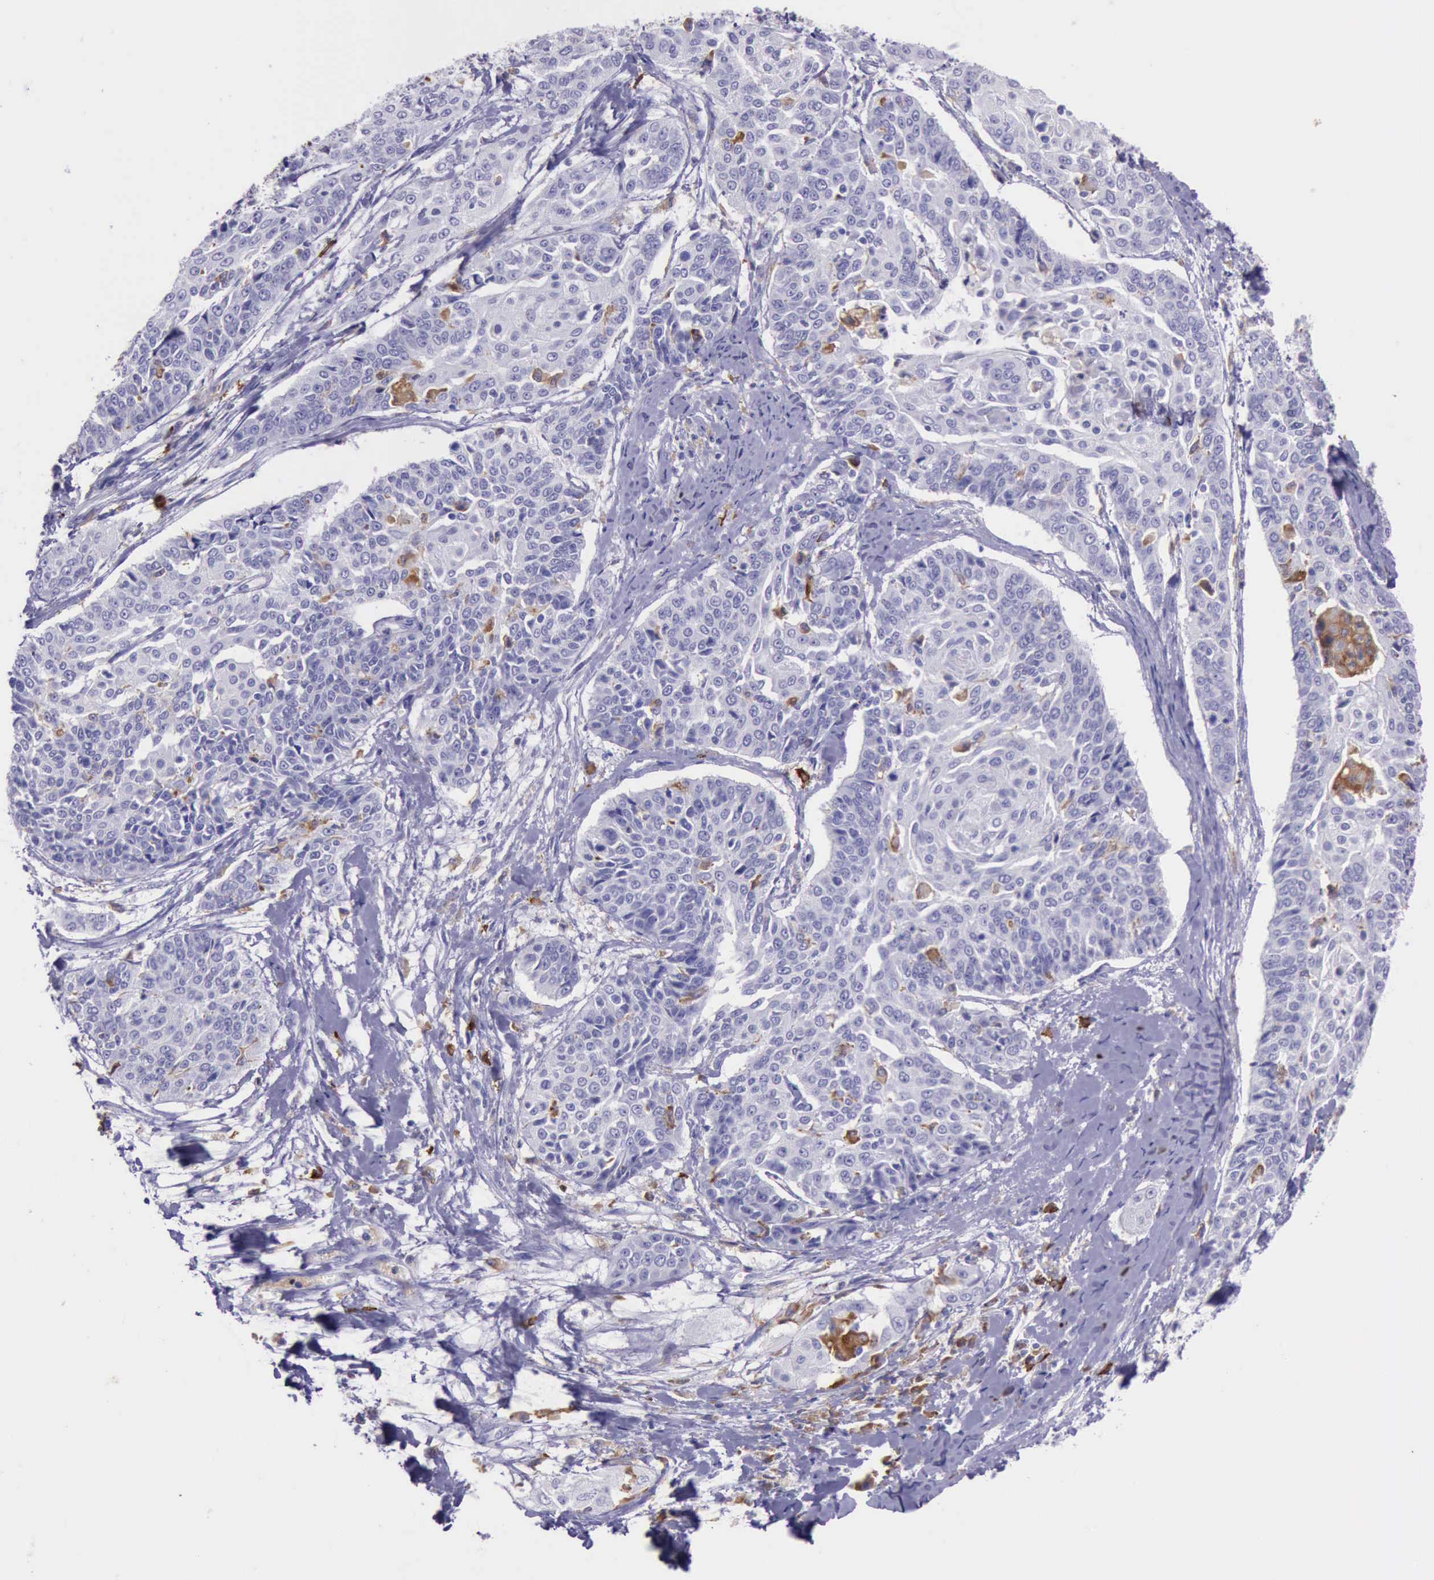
{"staining": {"intensity": "negative", "quantity": "none", "location": "none"}, "tissue": "cervical cancer", "cell_type": "Tumor cells", "image_type": "cancer", "snomed": [{"axis": "morphology", "description": "Squamous cell carcinoma, NOS"}, {"axis": "topography", "description": "Cervix"}], "caption": "Tumor cells are negative for protein expression in human cervical cancer (squamous cell carcinoma).", "gene": "BTK", "patient": {"sex": "female", "age": 64}}